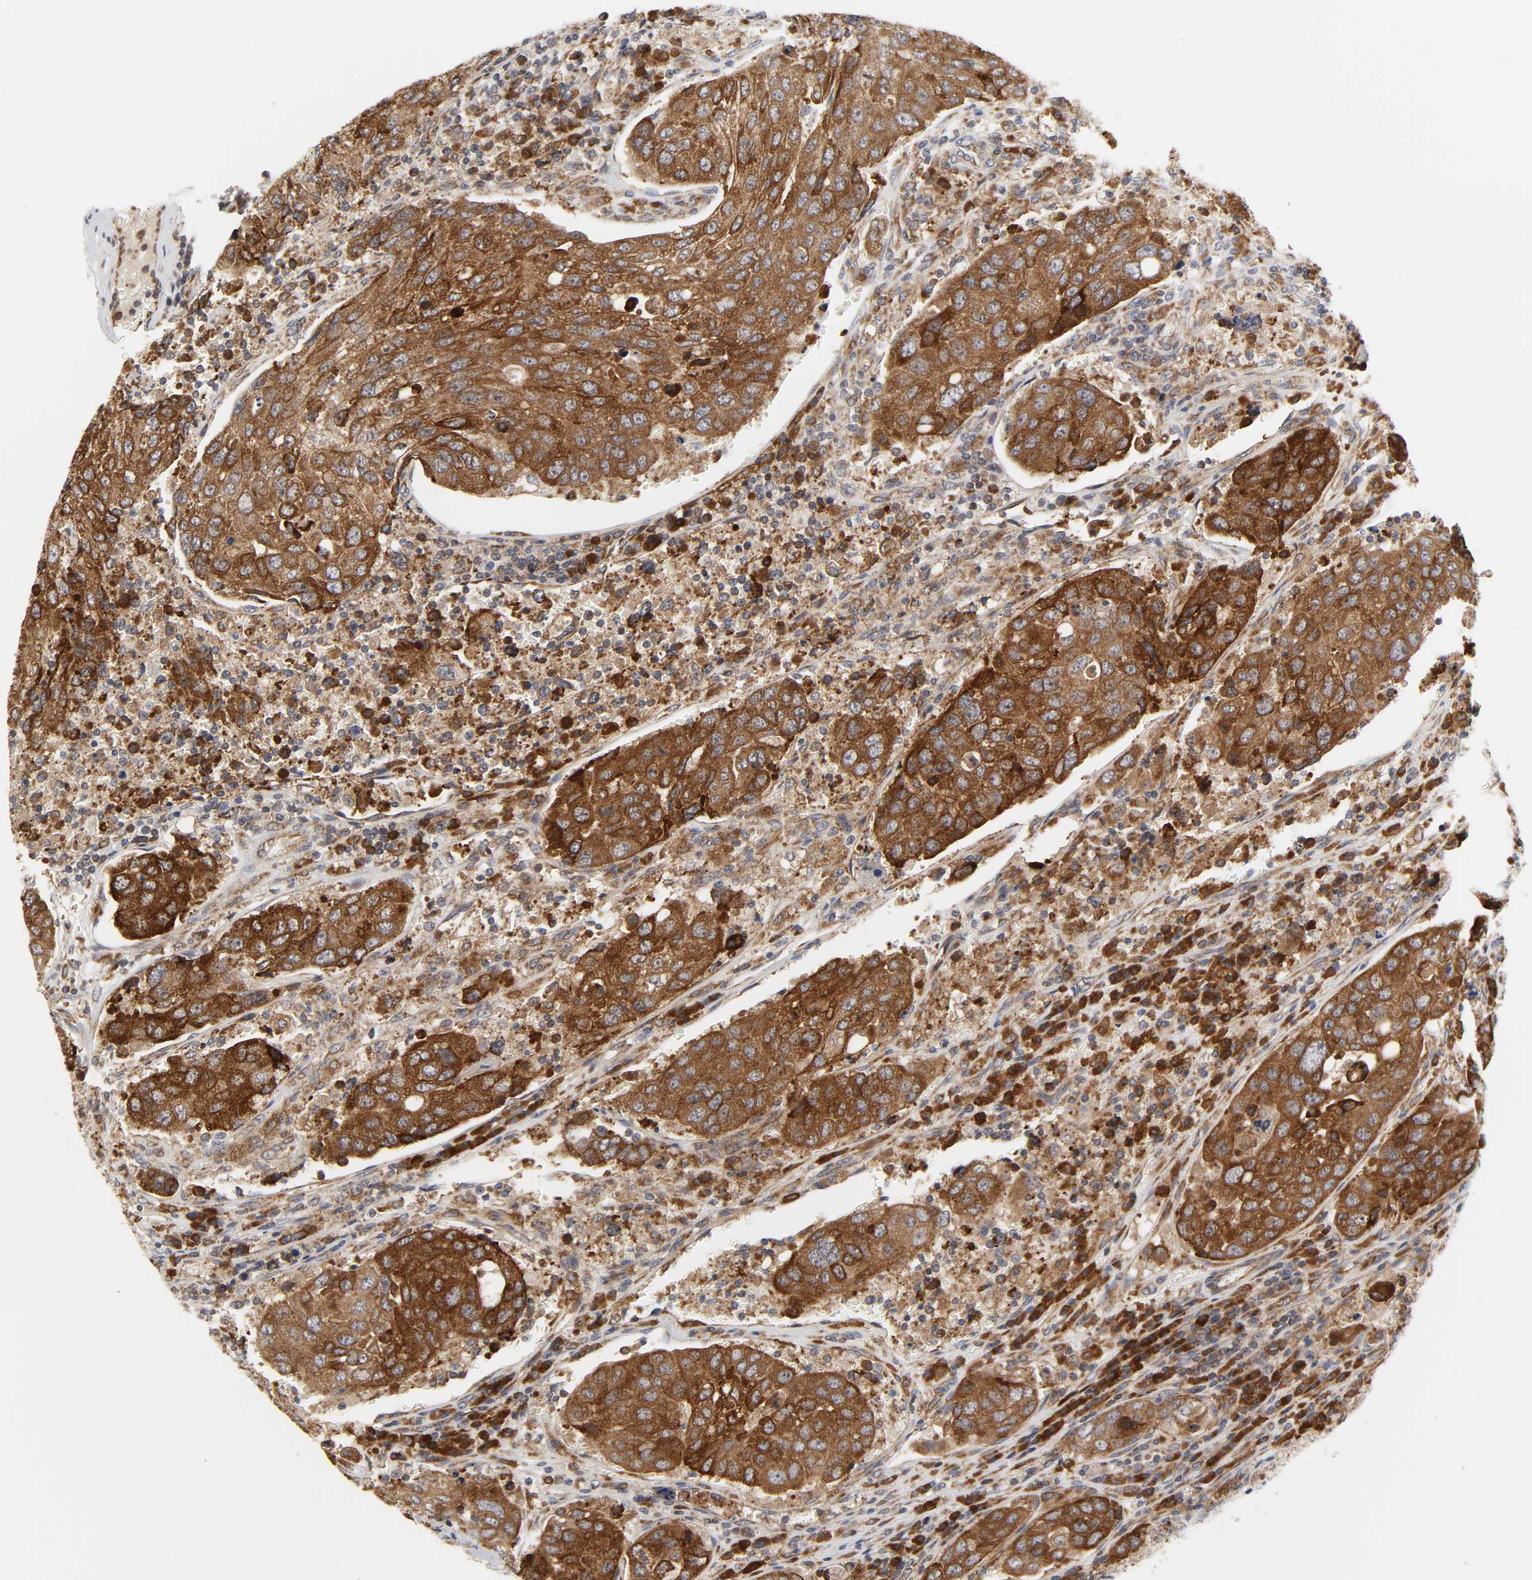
{"staining": {"intensity": "moderate", "quantity": ">75%", "location": "cytoplasmic/membranous"}, "tissue": "urothelial cancer", "cell_type": "Tumor cells", "image_type": "cancer", "snomed": [{"axis": "morphology", "description": "Urothelial carcinoma, High grade"}, {"axis": "topography", "description": "Lymph node"}, {"axis": "topography", "description": "Urinary bladder"}], "caption": "Immunohistochemistry image of neoplastic tissue: urothelial cancer stained using immunohistochemistry (IHC) displays medium levels of moderate protein expression localized specifically in the cytoplasmic/membranous of tumor cells, appearing as a cytoplasmic/membranous brown color.", "gene": "BAX", "patient": {"sex": "male", "age": 51}}